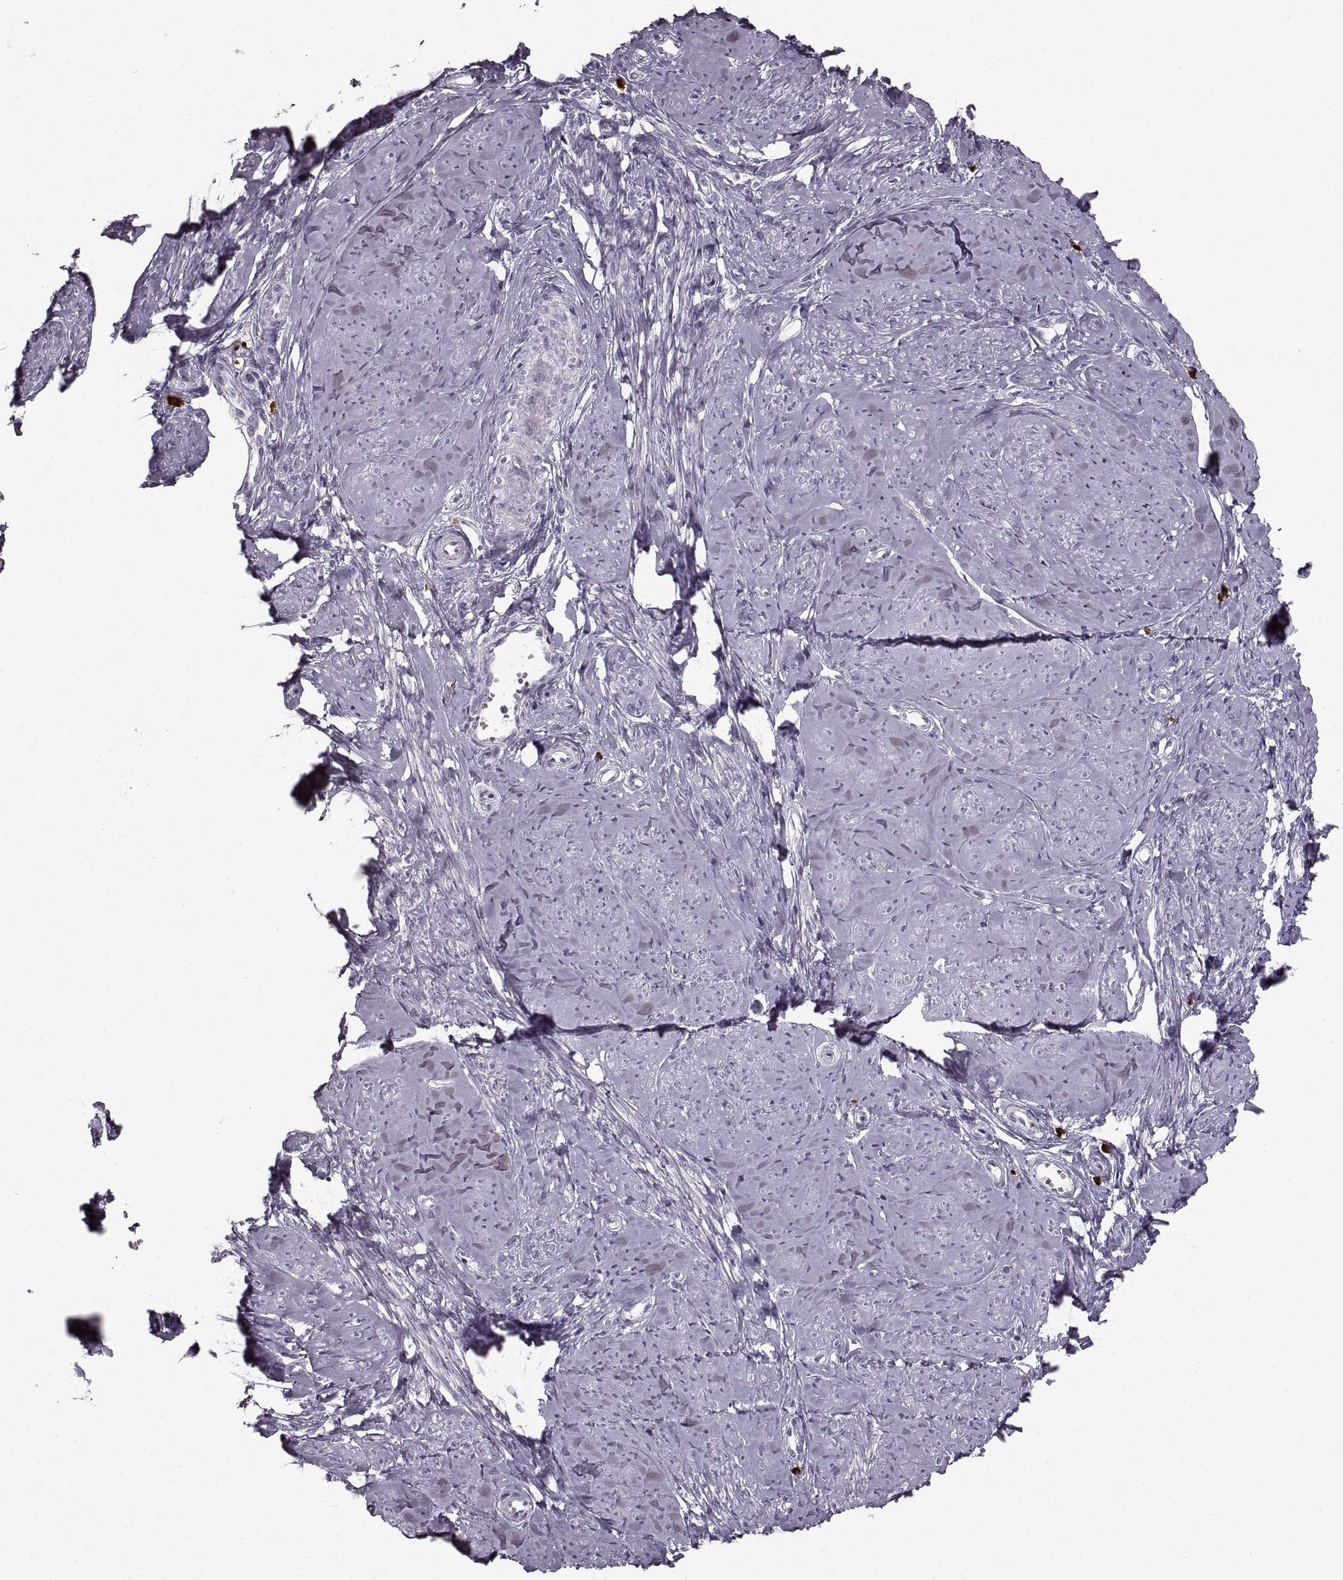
{"staining": {"intensity": "negative", "quantity": "none", "location": "none"}, "tissue": "smooth muscle", "cell_type": "Smooth muscle cells", "image_type": "normal", "snomed": [{"axis": "morphology", "description": "Normal tissue, NOS"}, {"axis": "topography", "description": "Smooth muscle"}], "caption": "Image shows no protein expression in smooth muscle cells of normal smooth muscle.", "gene": "CNTN1", "patient": {"sex": "female", "age": 48}}